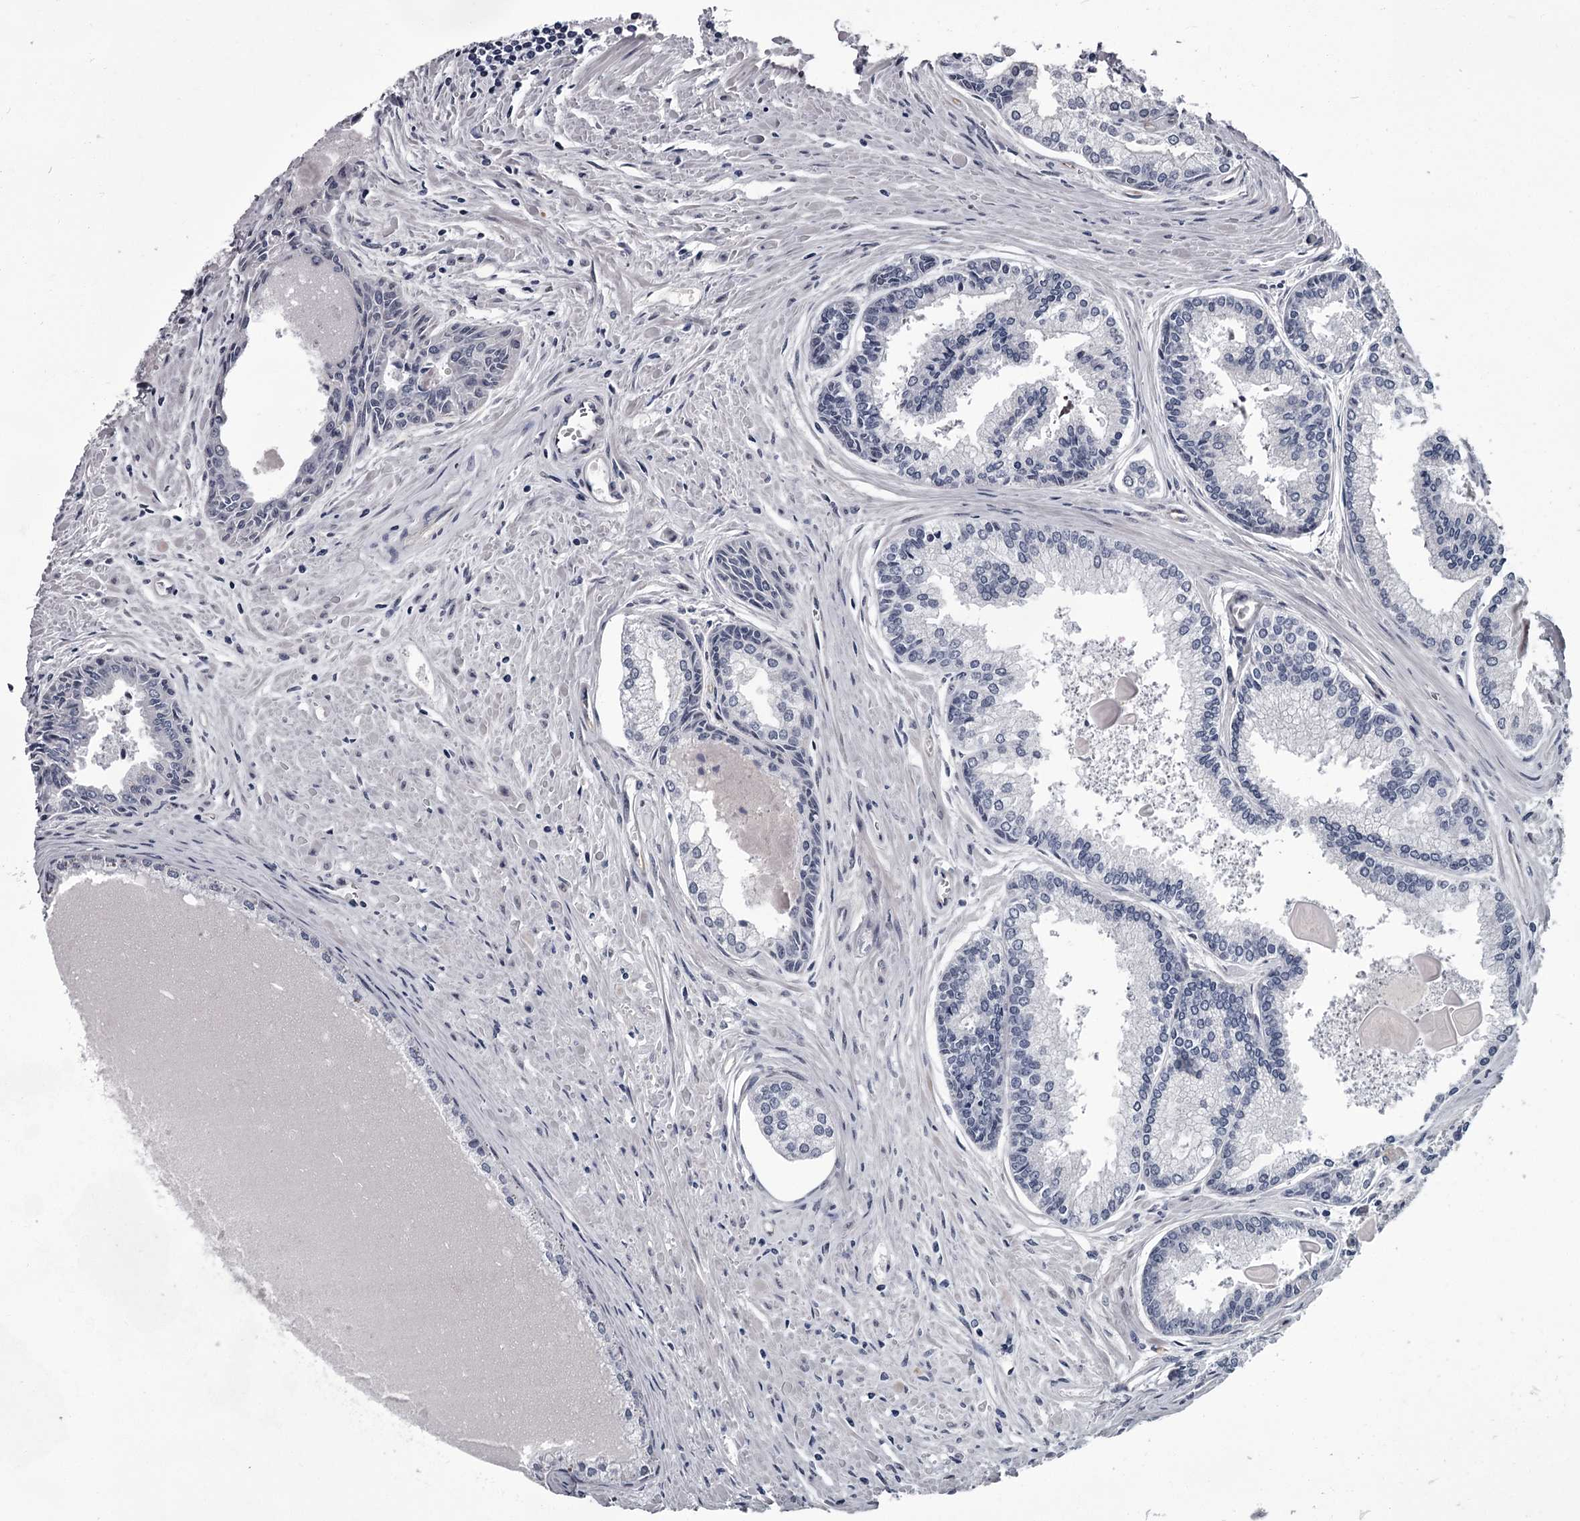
{"staining": {"intensity": "negative", "quantity": "none", "location": "none"}, "tissue": "prostate cancer", "cell_type": "Tumor cells", "image_type": "cancer", "snomed": [{"axis": "morphology", "description": "Adenocarcinoma, High grade"}, {"axis": "topography", "description": "Prostate"}], "caption": "DAB (3,3'-diaminobenzidine) immunohistochemical staining of prostate cancer demonstrates no significant positivity in tumor cells.", "gene": "PRPF40B", "patient": {"sex": "male", "age": 68}}